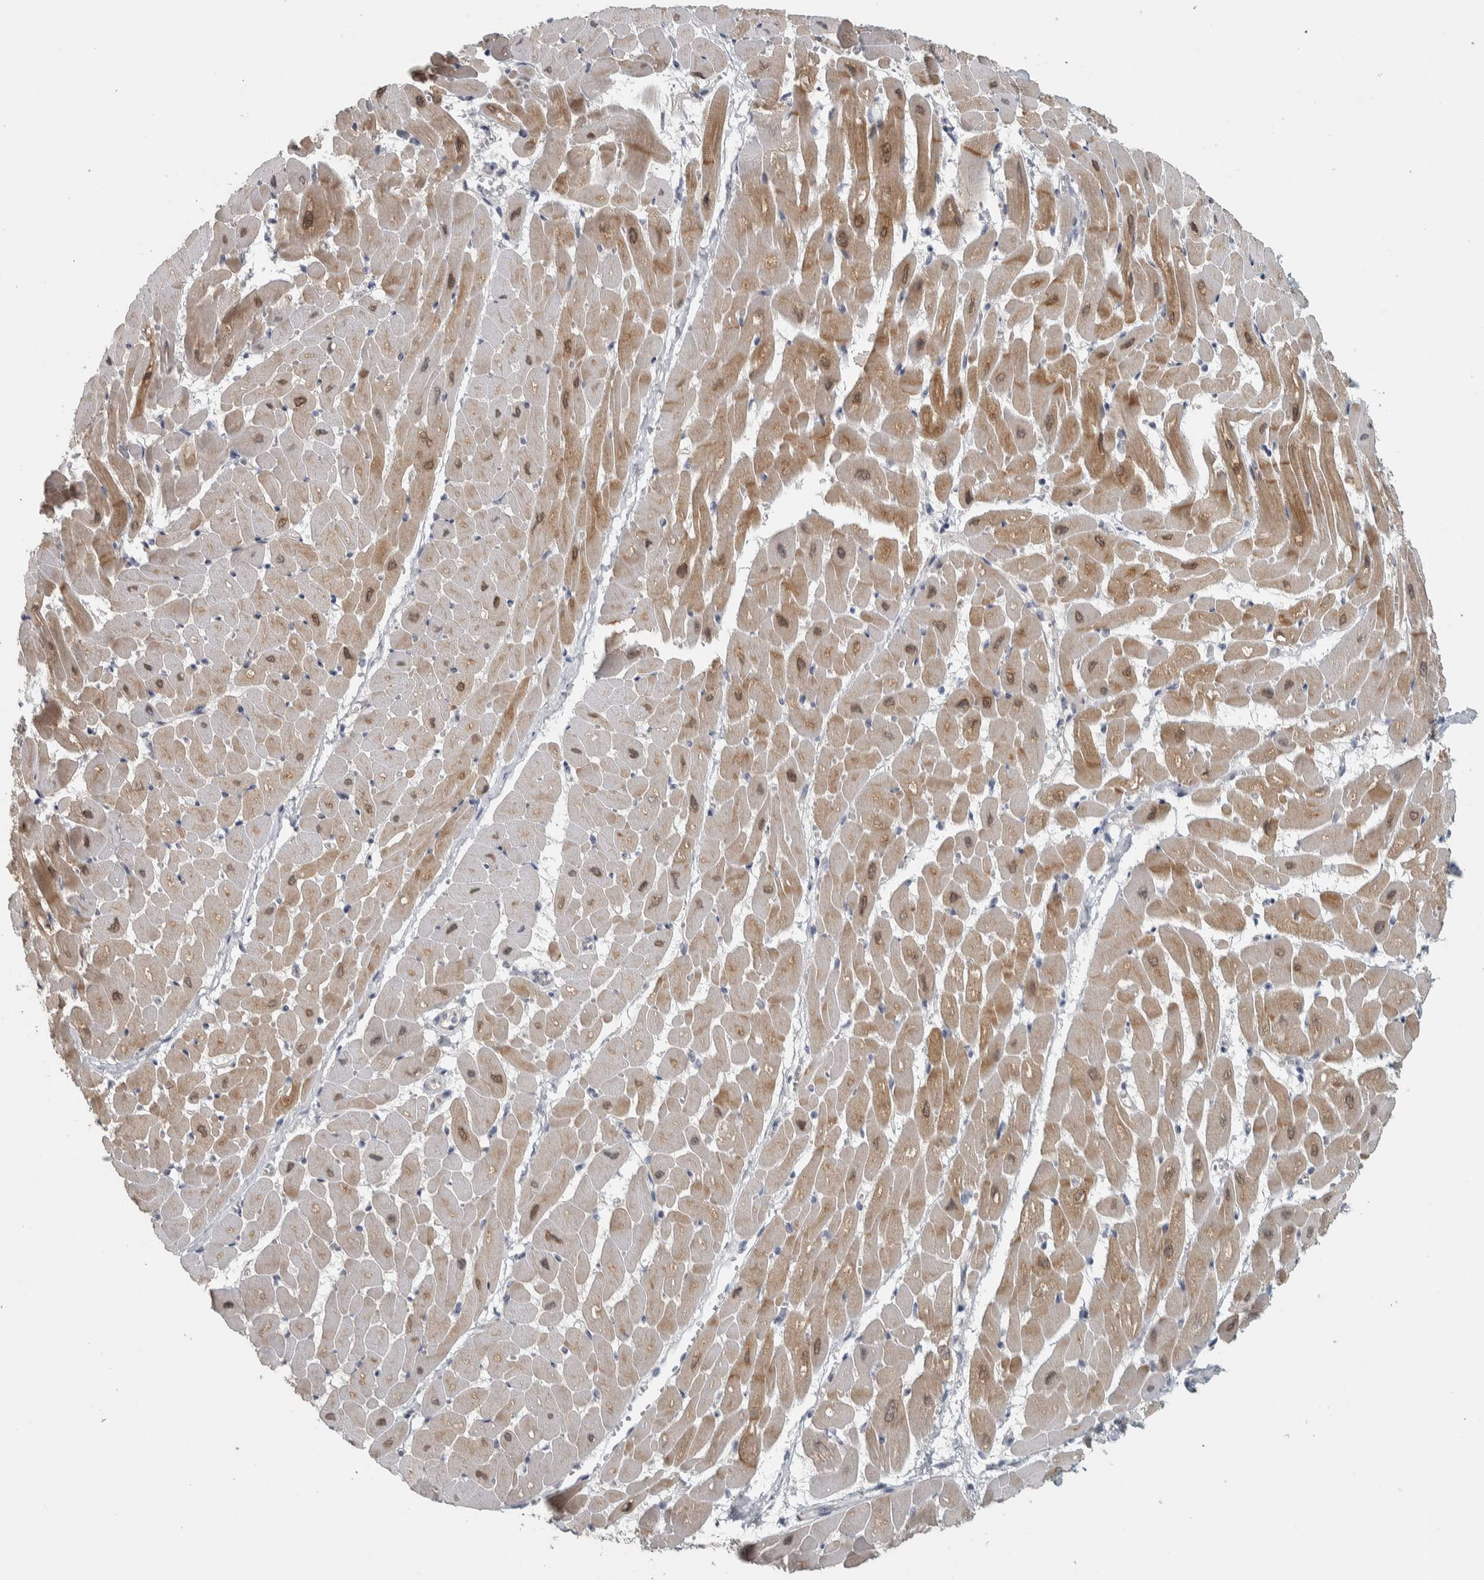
{"staining": {"intensity": "moderate", "quantity": "25%-75%", "location": "cytoplasmic/membranous,nuclear"}, "tissue": "heart muscle", "cell_type": "Cardiomyocytes", "image_type": "normal", "snomed": [{"axis": "morphology", "description": "Normal tissue, NOS"}, {"axis": "topography", "description": "Heart"}], "caption": "High-magnification brightfield microscopy of benign heart muscle stained with DAB (brown) and counterstained with hematoxylin (blue). cardiomyocytes exhibit moderate cytoplasmic/membranous,nuclear staining is appreciated in approximately25%-75% of cells. (DAB = brown stain, brightfield microscopy at high magnification).", "gene": "DCAF10", "patient": {"sex": "male", "age": 45}}